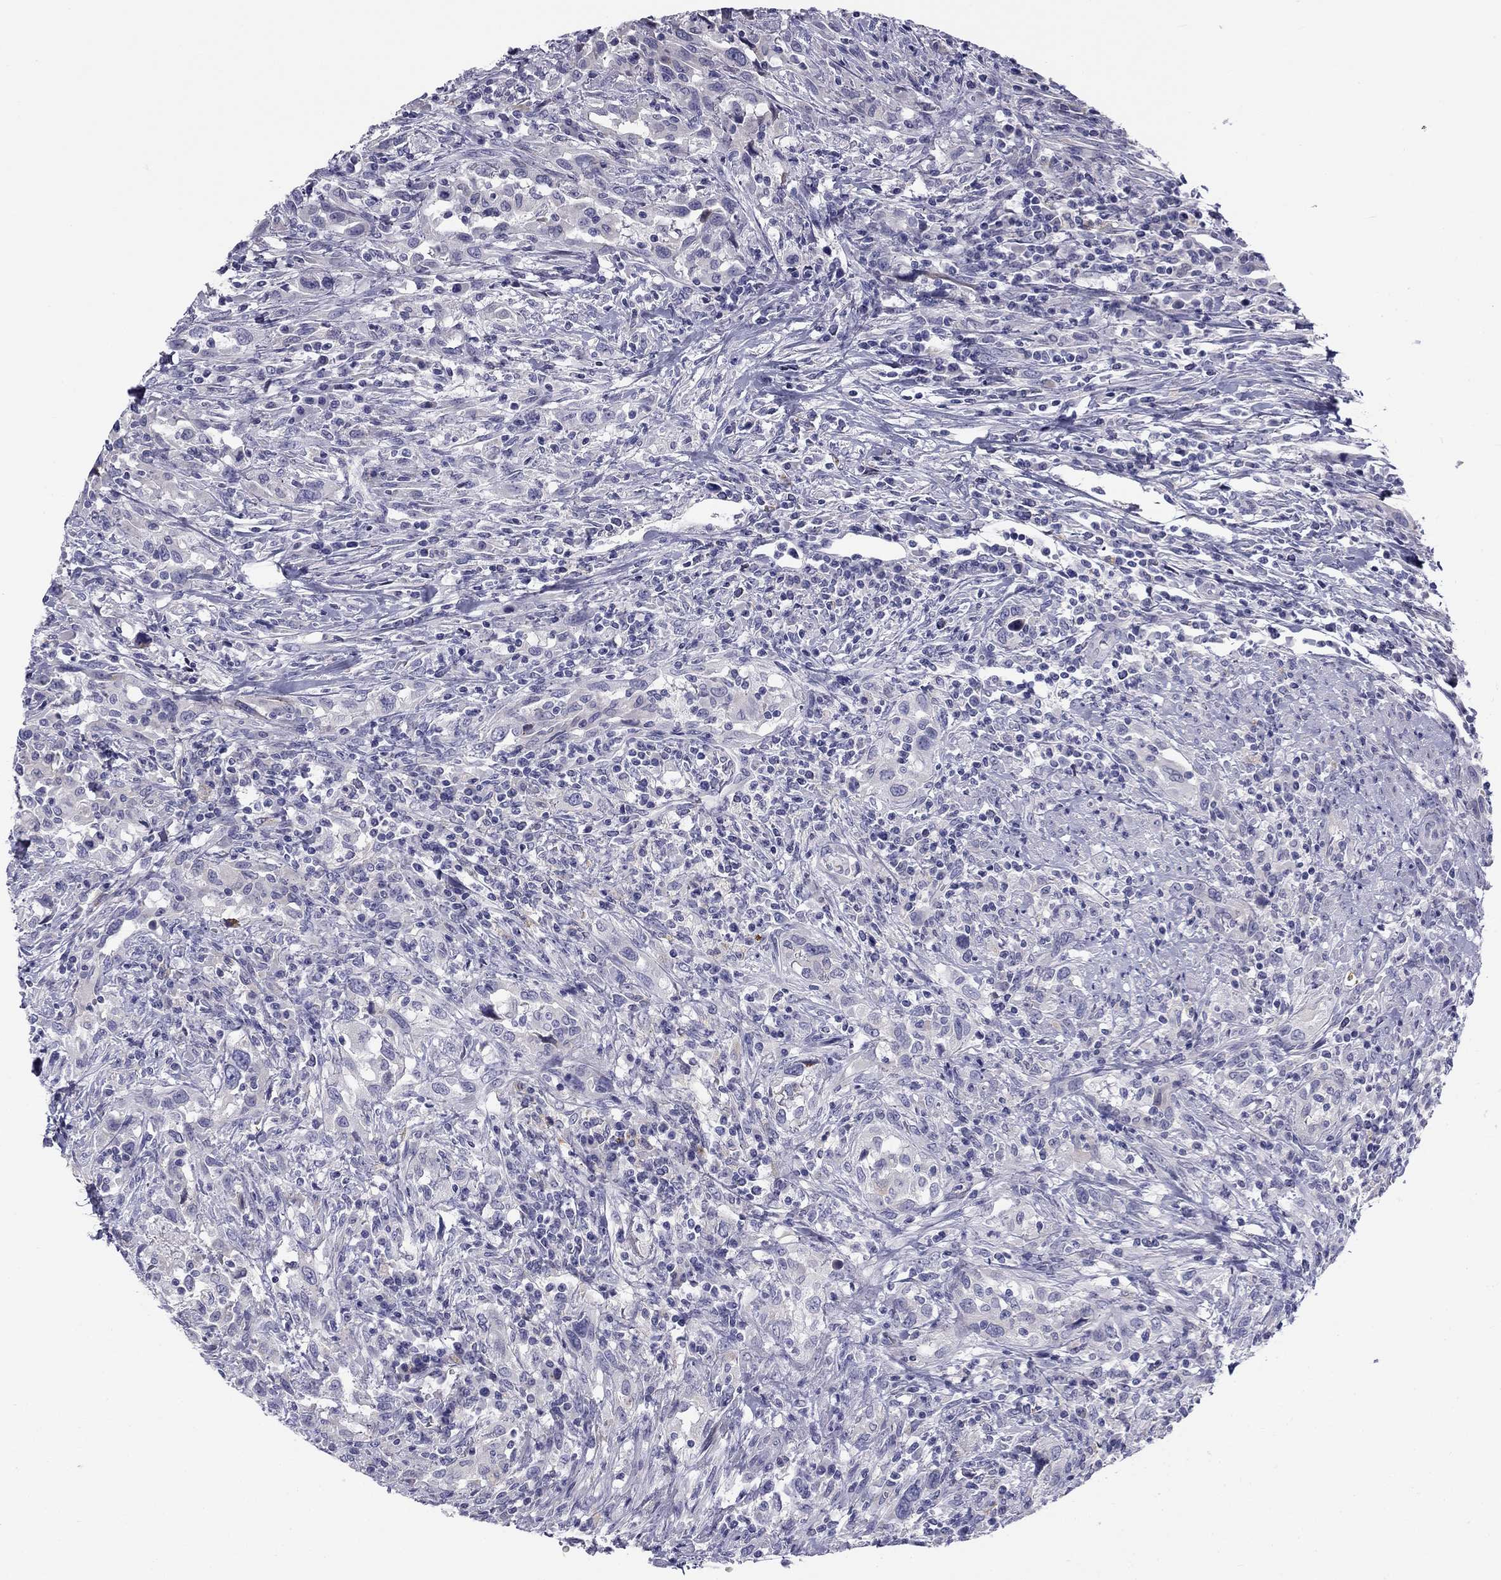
{"staining": {"intensity": "negative", "quantity": "none", "location": "none"}, "tissue": "urothelial cancer", "cell_type": "Tumor cells", "image_type": "cancer", "snomed": [{"axis": "morphology", "description": "Urothelial carcinoma, NOS"}, {"axis": "morphology", "description": "Urothelial carcinoma, High grade"}, {"axis": "topography", "description": "Urinary bladder"}], "caption": "DAB immunohistochemical staining of transitional cell carcinoma shows no significant positivity in tumor cells.", "gene": "CLPSL2", "patient": {"sex": "female", "age": 64}}